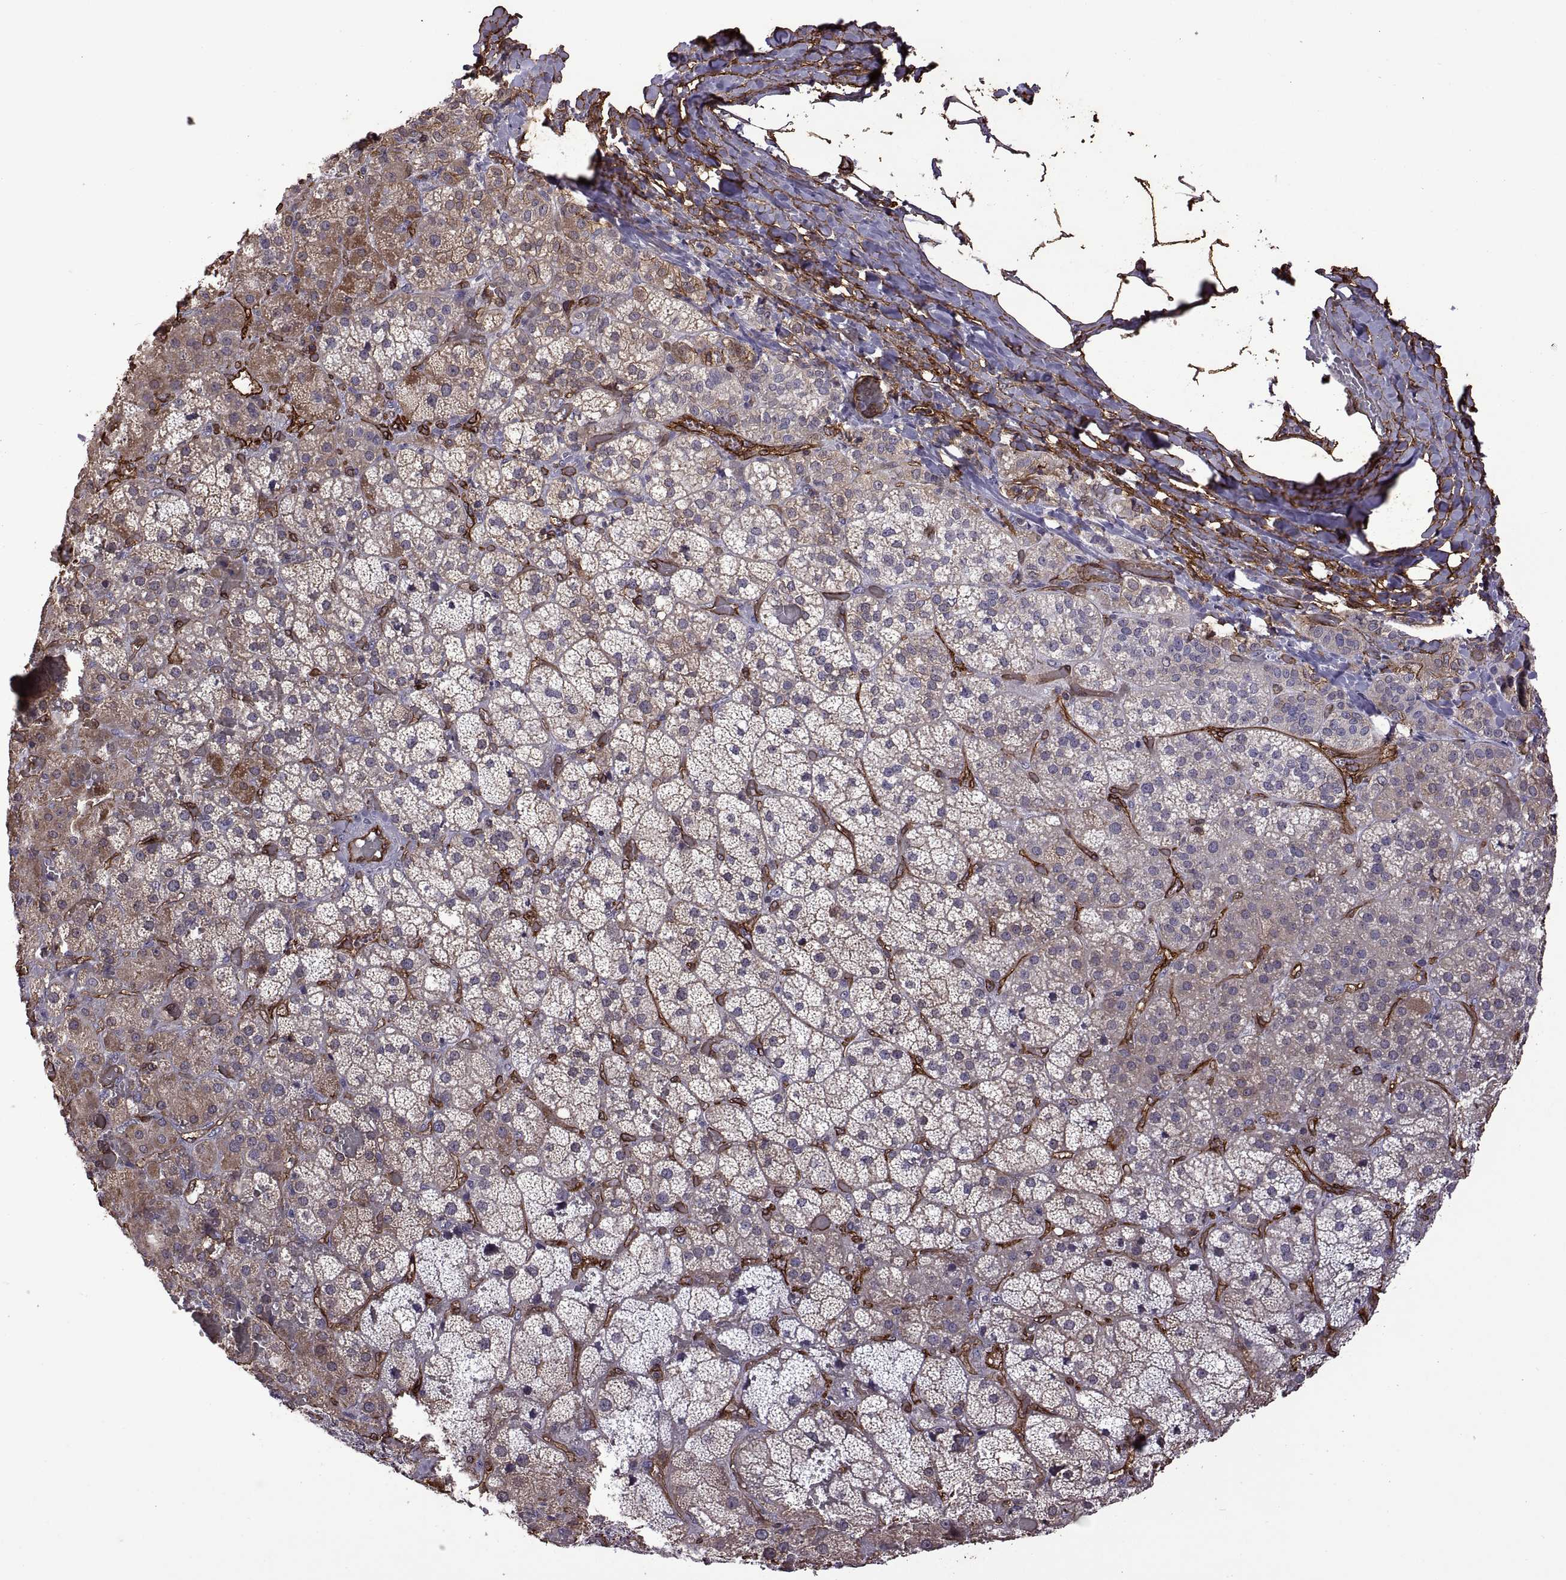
{"staining": {"intensity": "moderate", "quantity": "25%-75%", "location": "cytoplasmic/membranous"}, "tissue": "adrenal gland", "cell_type": "Glandular cells", "image_type": "normal", "snomed": [{"axis": "morphology", "description": "Normal tissue, NOS"}, {"axis": "topography", "description": "Adrenal gland"}], "caption": "IHC micrograph of normal adrenal gland stained for a protein (brown), which shows medium levels of moderate cytoplasmic/membranous staining in about 25%-75% of glandular cells.", "gene": "S100A10", "patient": {"sex": "male", "age": 57}}